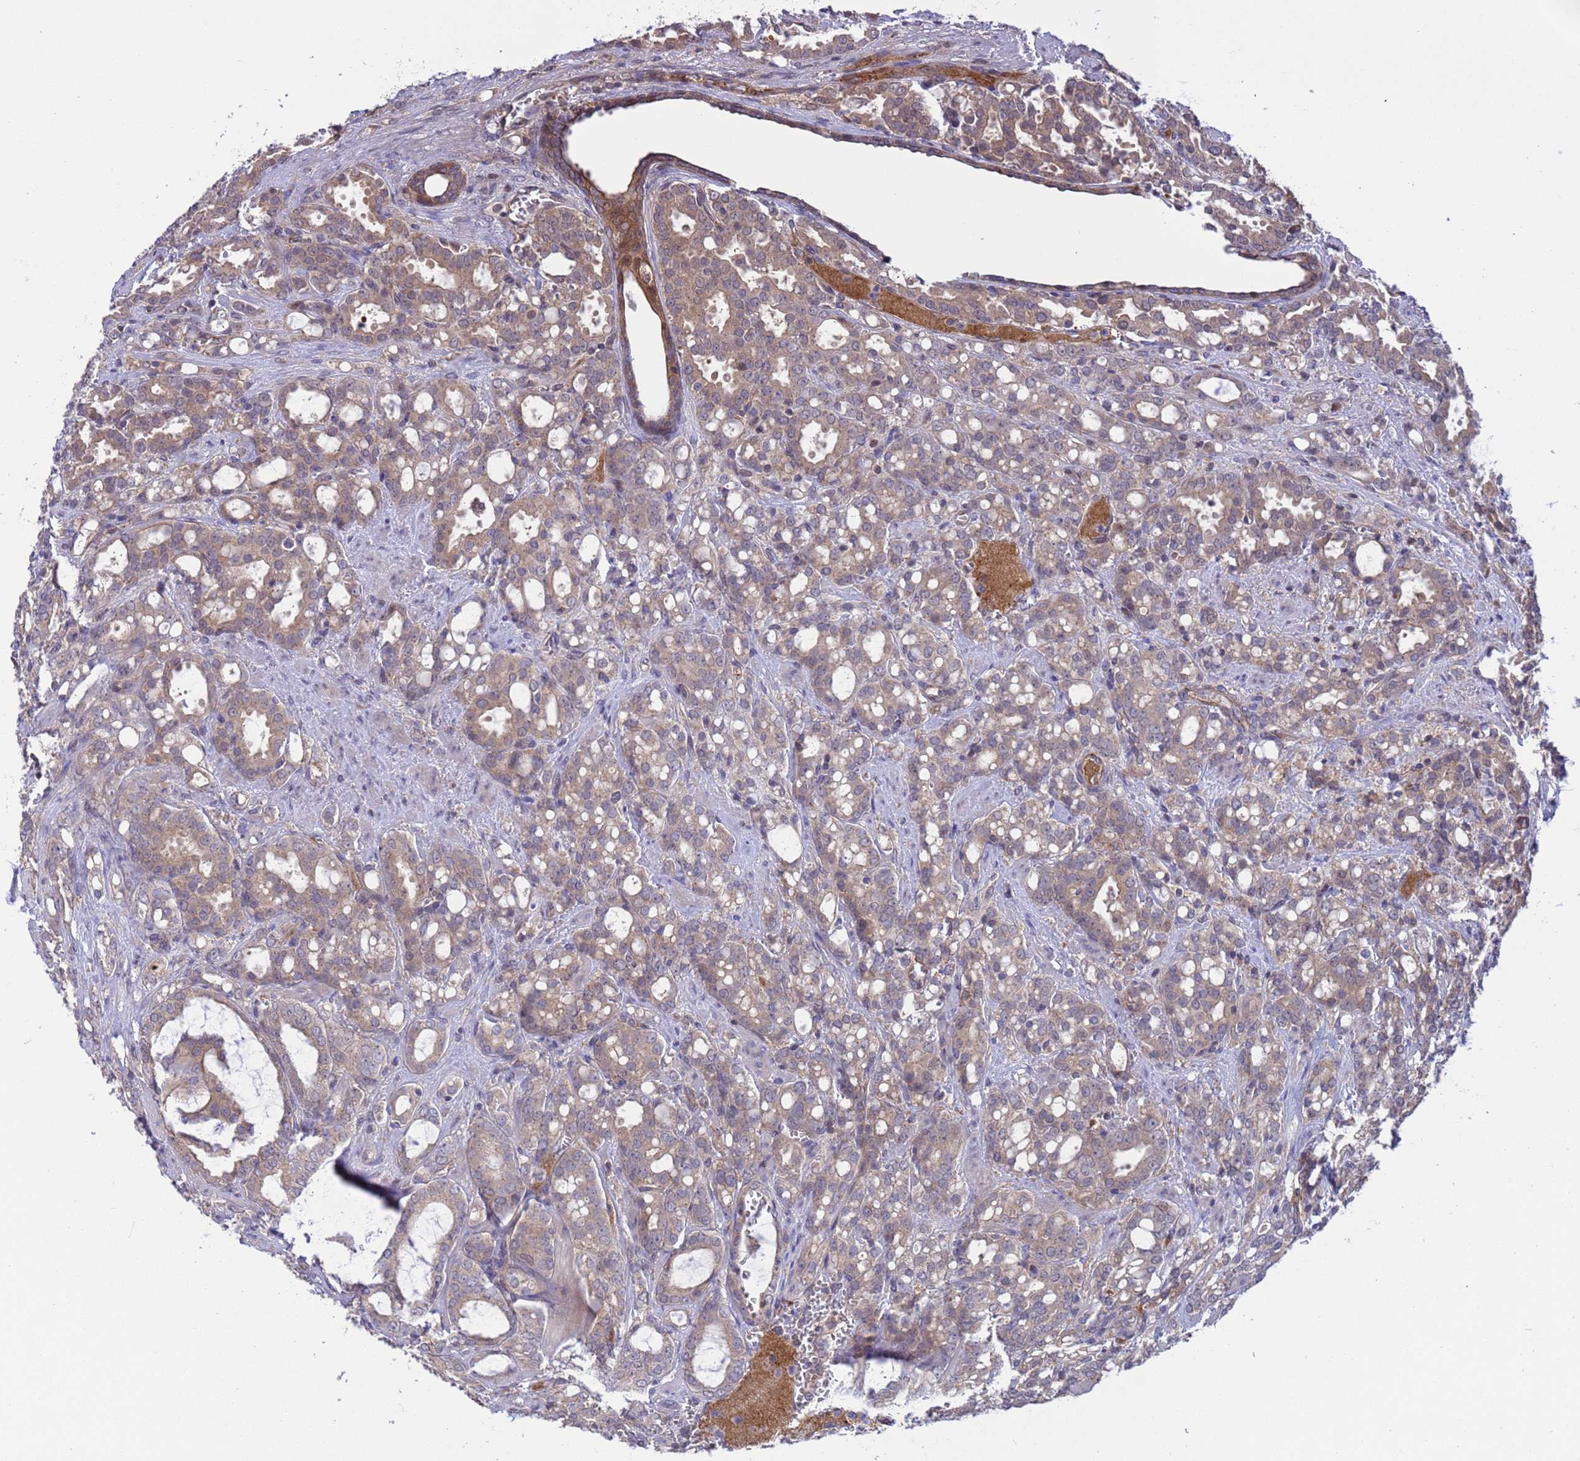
{"staining": {"intensity": "weak", "quantity": "25%-75%", "location": "cytoplasmic/membranous"}, "tissue": "prostate cancer", "cell_type": "Tumor cells", "image_type": "cancer", "snomed": [{"axis": "morphology", "description": "Adenocarcinoma, High grade"}, {"axis": "topography", "description": "Prostate"}], "caption": "The image shows staining of prostate adenocarcinoma (high-grade), revealing weak cytoplasmic/membranous protein expression (brown color) within tumor cells. (brown staining indicates protein expression, while blue staining denotes nuclei).", "gene": "GJA10", "patient": {"sex": "male", "age": 72}}